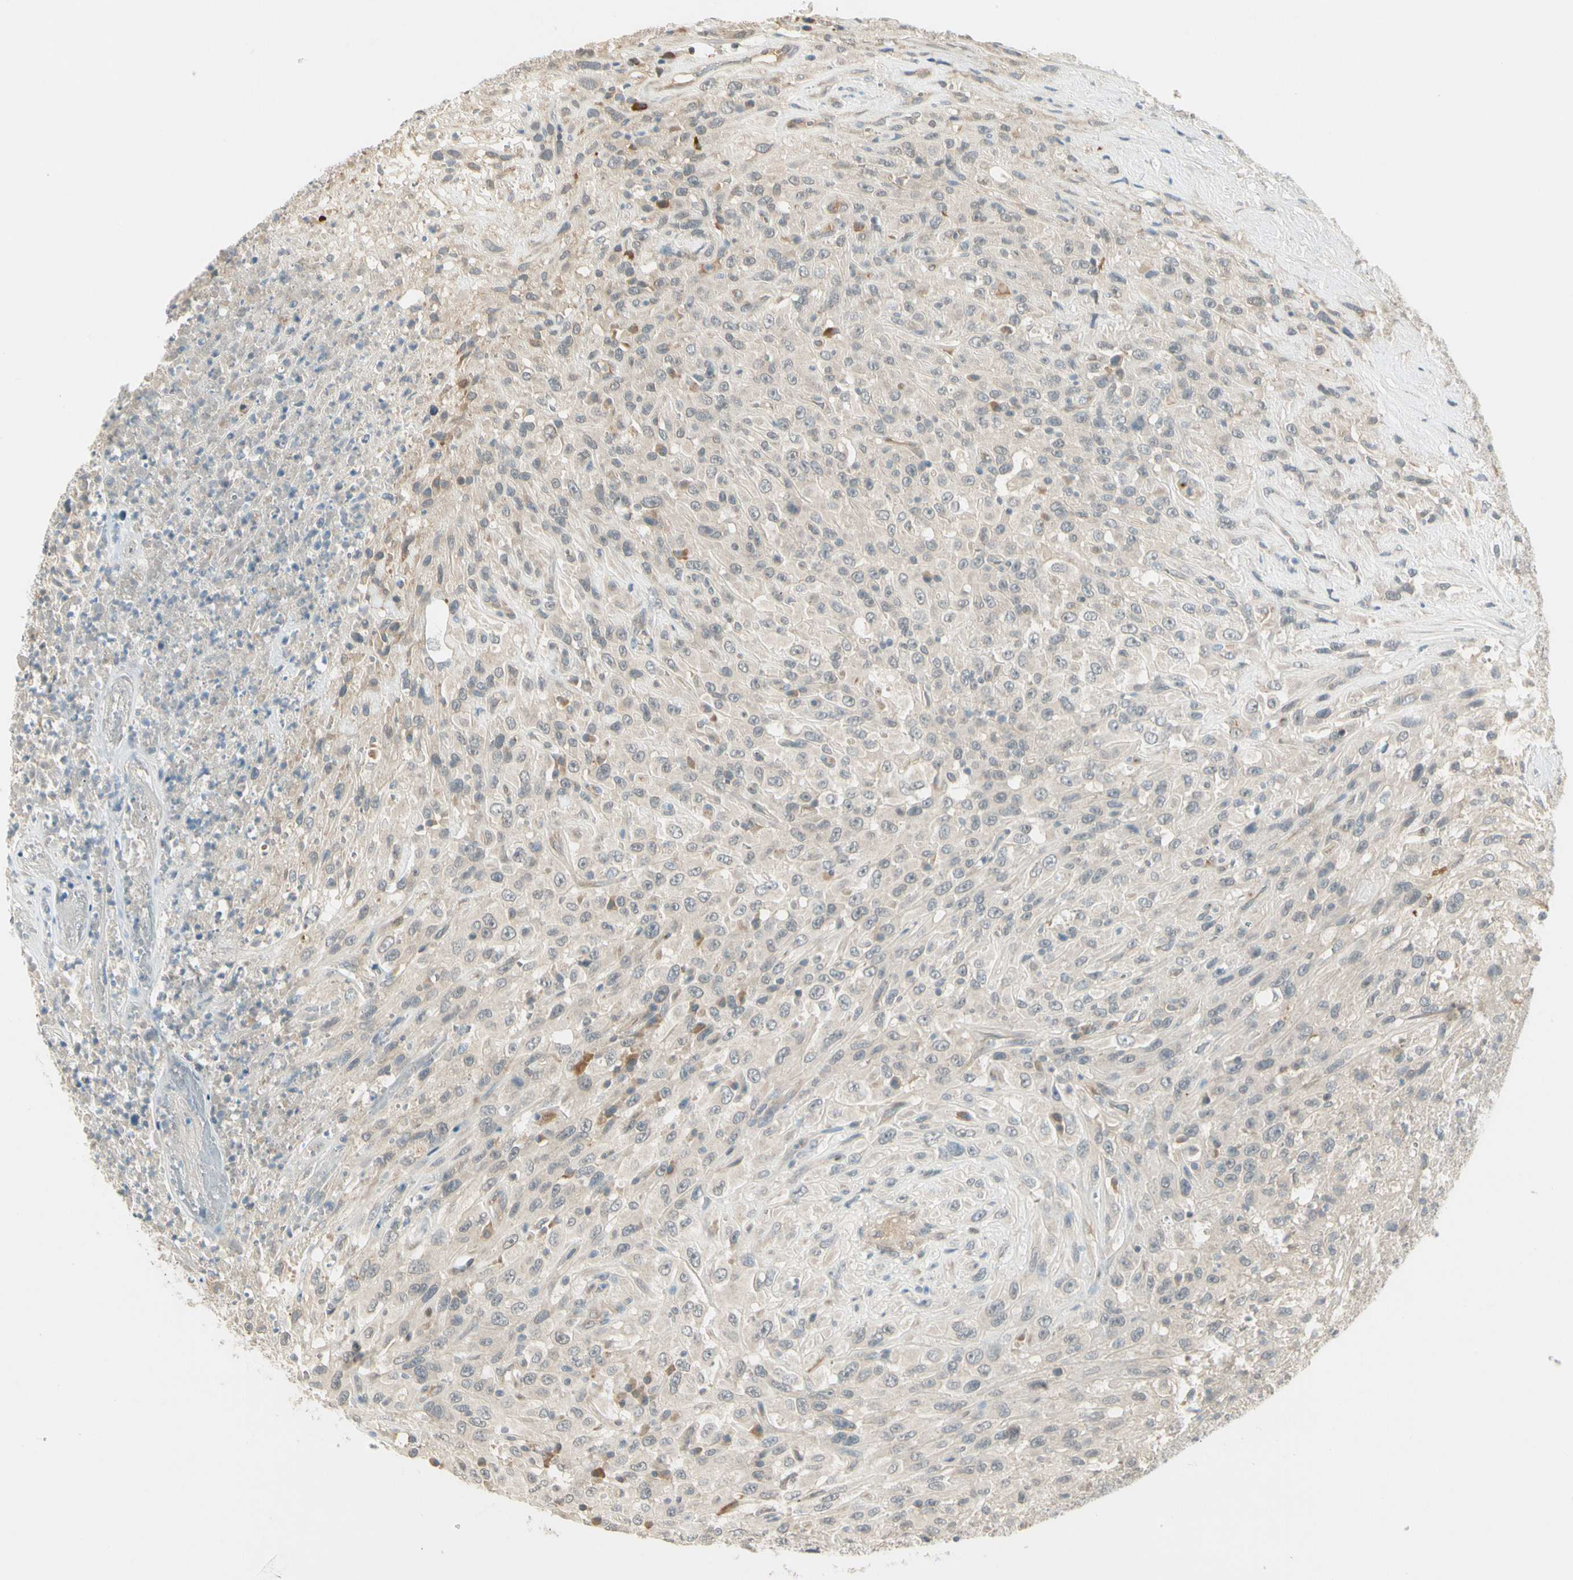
{"staining": {"intensity": "moderate", "quantity": "<25%", "location": "cytoplasmic/membranous"}, "tissue": "urothelial cancer", "cell_type": "Tumor cells", "image_type": "cancer", "snomed": [{"axis": "morphology", "description": "Urothelial carcinoma, High grade"}, {"axis": "topography", "description": "Urinary bladder"}], "caption": "Tumor cells demonstrate low levels of moderate cytoplasmic/membranous positivity in about <25% of cells in urothelial cancer.", "gene": "PCDHB15", "patient": {"sex": "male", "age": 66}}